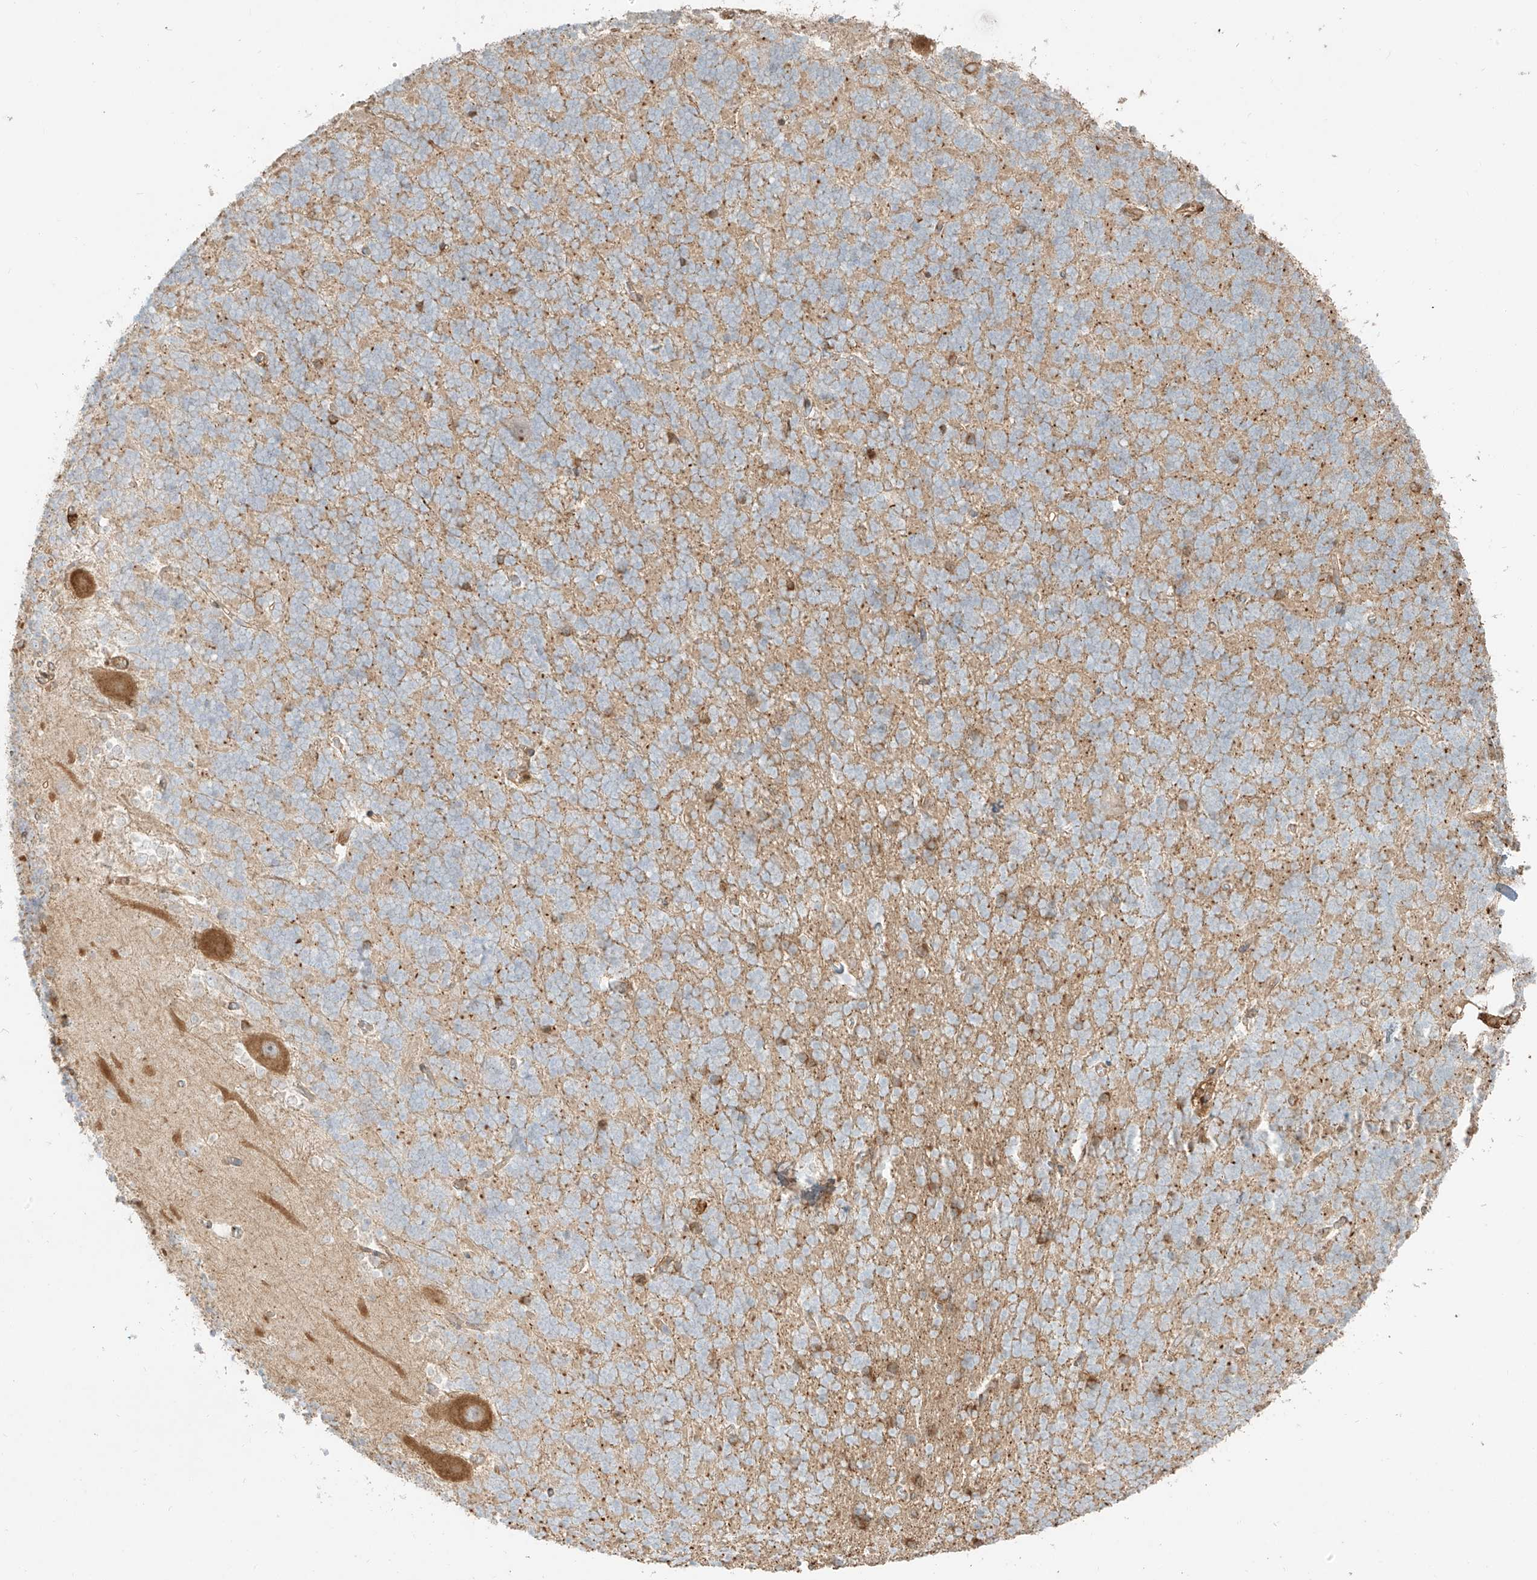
{"staining": {"intensity": "moderate", "quantity": "25%-75%", "location": "cytoplasmic/membranous"}, "tissue": "cerebellum", "cell_type": "Cells in granular layer", "image_type": "normal", "snomed": [{"axis": "morphology", "description": "Normal tissue, NOS"}, {"axis": "topography", "description": "Cerebellum"}], "caption": "Brown immunohistochemical staining in normal human cerebellum exhibits moderate cytoplasmic/membranous positivity in approximately 25%-75% of cells in granular layer.", "gene": "SNX9", "patient": {"sex": "male", "age": 37}}